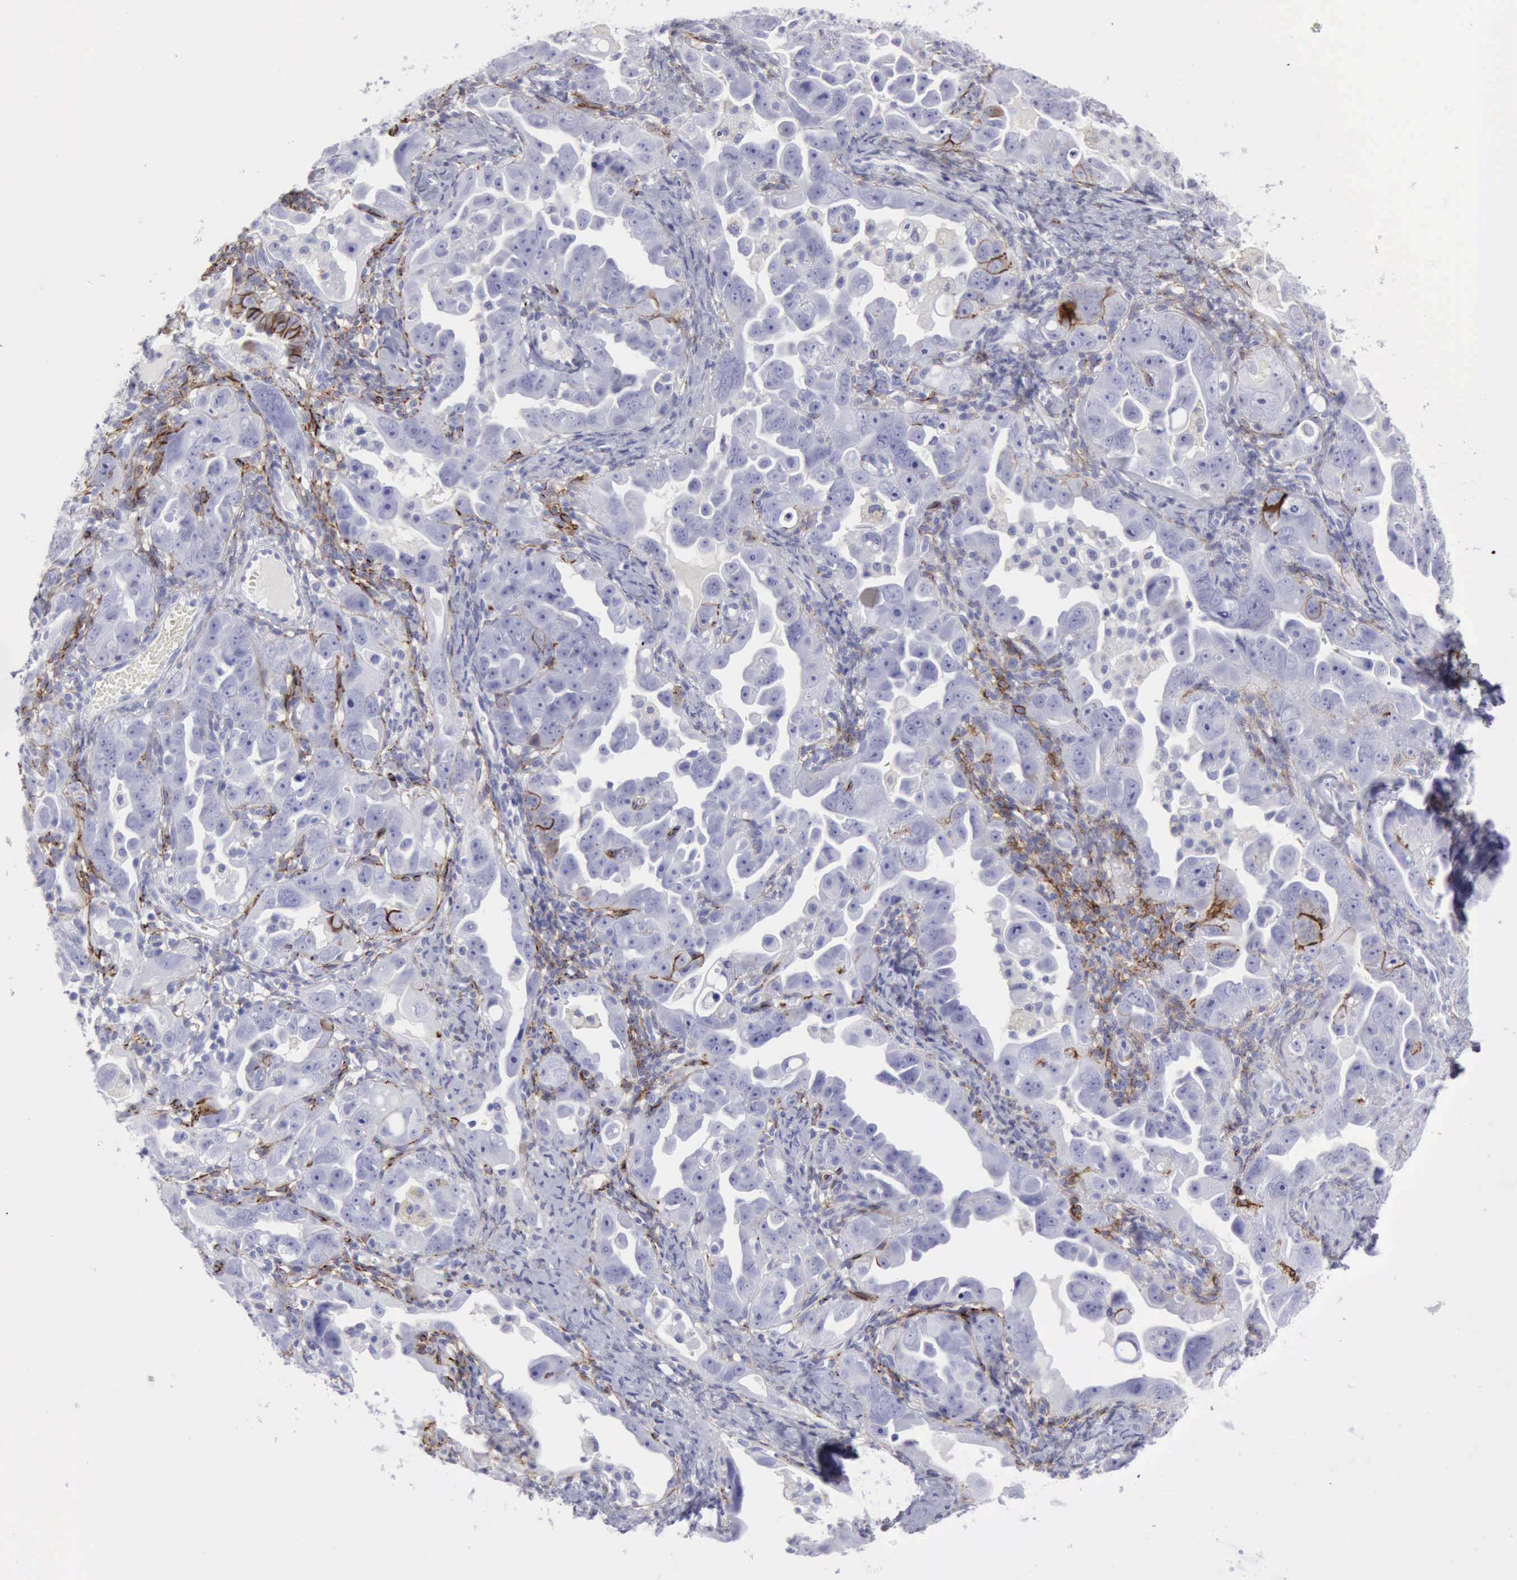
{"staining": {"intensity": "negative", "quantity": "none", "location": "none"}, "tissue": "ovarian cancer", "cell_type": "Tumor cells", "image_type": "cancer", "snomed": [{"axis": "morphology", "description": "Cystadenocarcinoma, serous, NOS"}, {"axis": "topography", "description": "Ovary"}], "caption": "Protein analysis of ovarian cancer (serous cystadenocarcinoma) reveals no significant positivity in tumor cells. Brightfield microscopy of immunohistochemistry stained with DAB (brown) and hematoxylin (blue), captured at high magnification.", "gene": "NCAM1", "patient": {"sex": "female", "age": 66}}